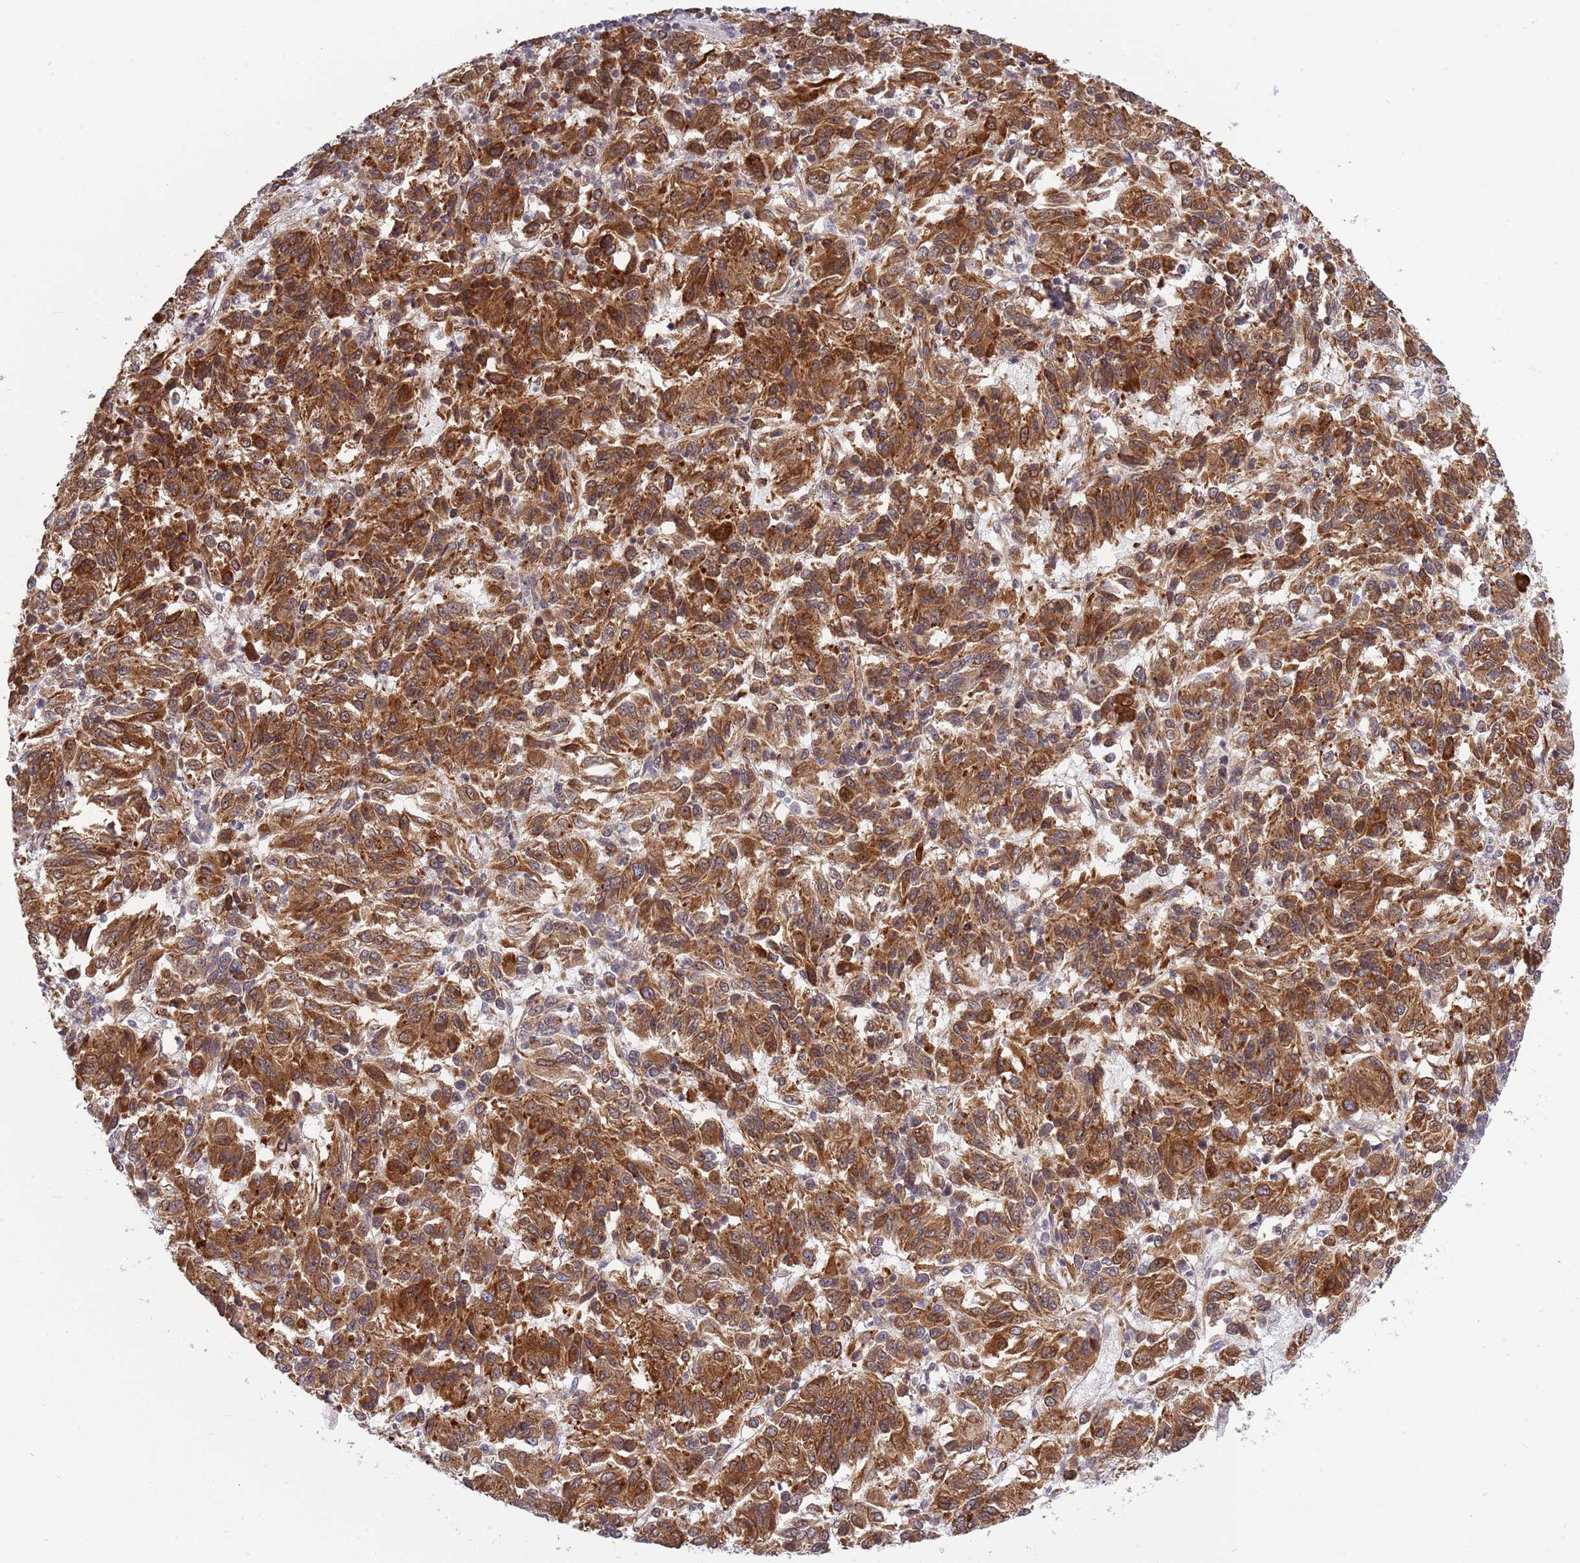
{"staining": {"intensity": "strong", "quantity": ">75%", "location": "cytoplasmic/membranous"}, "tissue": "melanoma", "cell_type": "Tumor cells", "image_type": "cancer", "snomed": [{"axis": "morphology", "description": "Malignant melanoma, Metastatic site"}, {"axis": "topography", "description": "Lung"}], "caption": "Strong cytoplasmic/membranous positivity for a protein is present in approximately >75% of tumor cells of melanoma using immunohistochemistry.", "gene": "TBX10", "patient": {"sex": "male", "age": 64}}